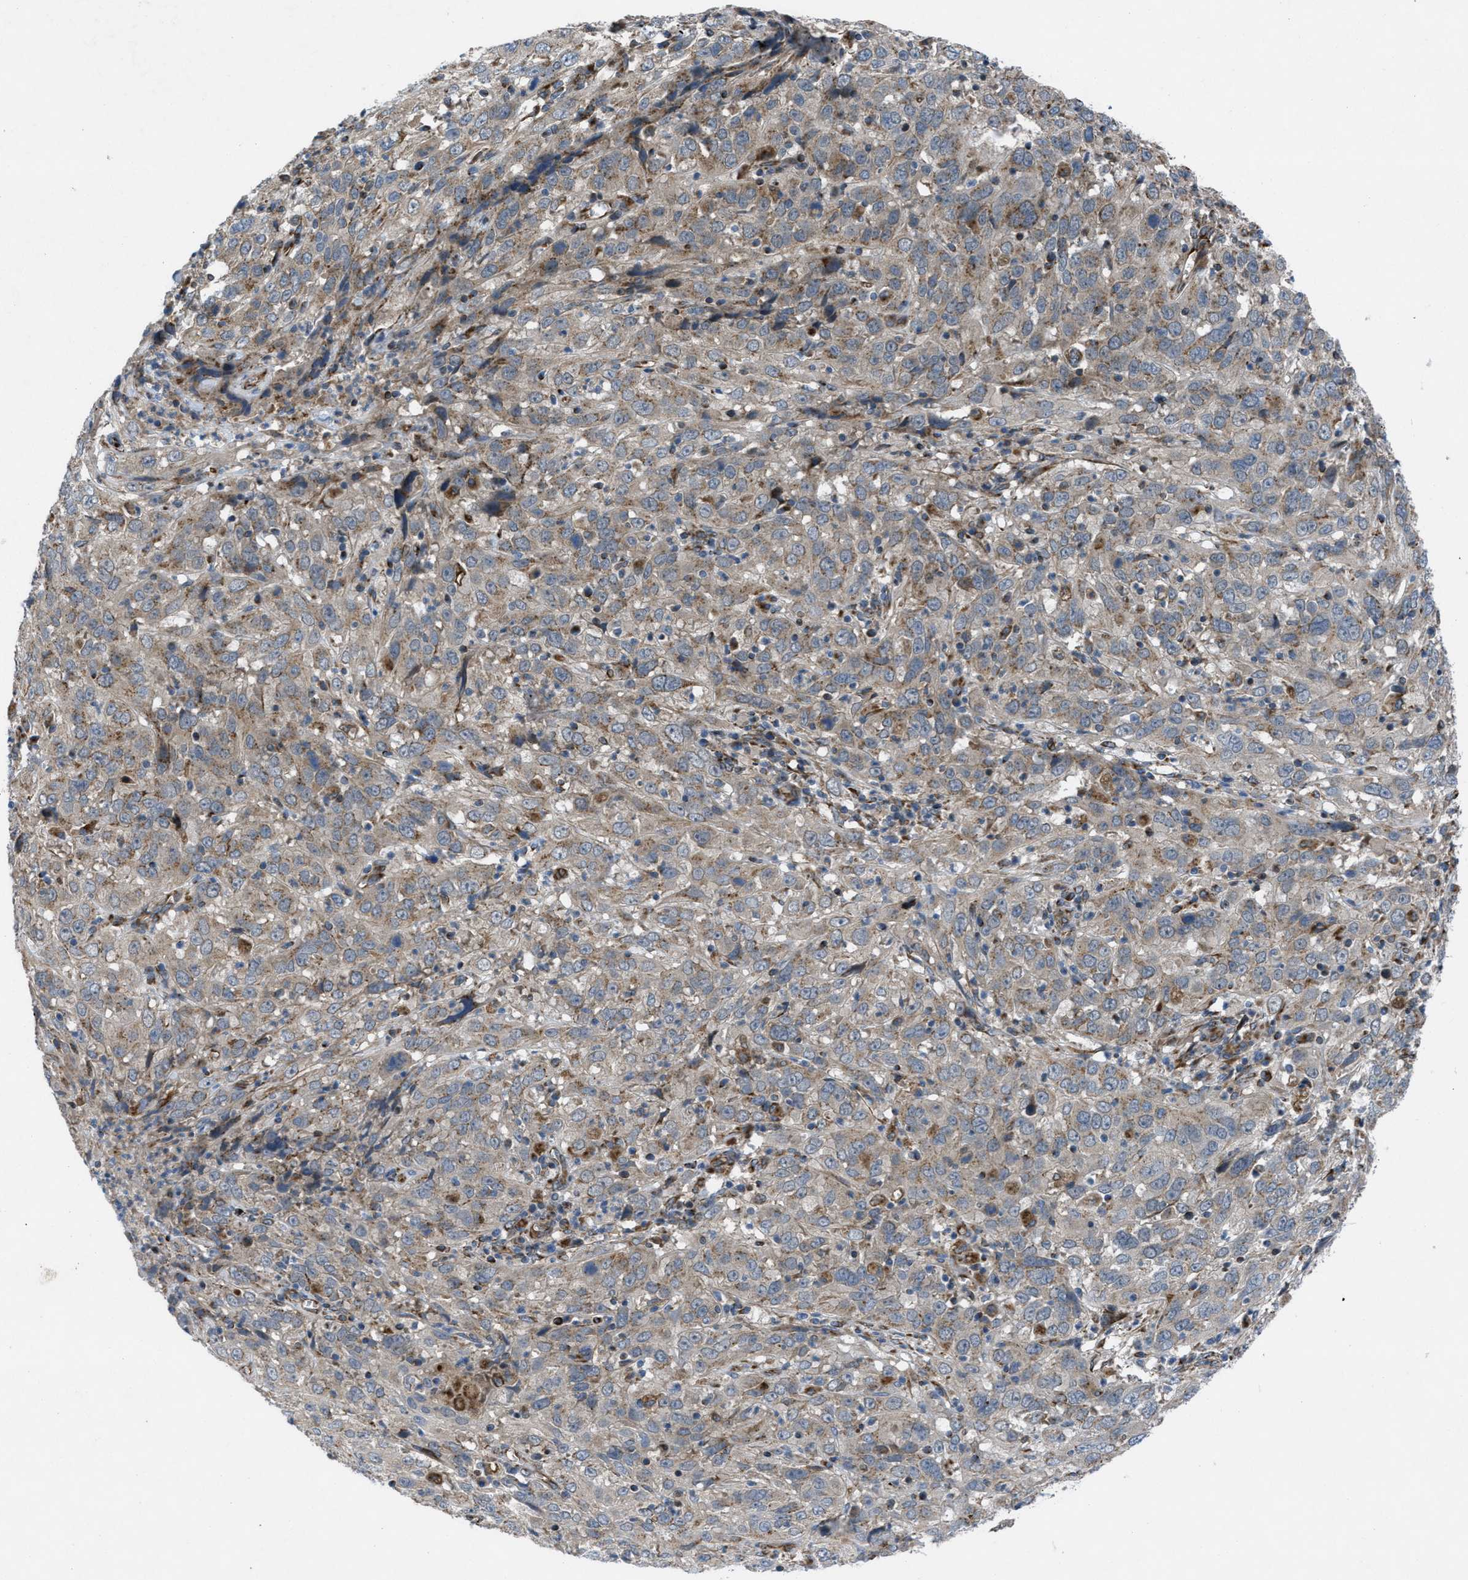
{"staining": {"intensity": "weak", "quantity": ">75%", "location": "cytoplasmic/membranous"}, "tissue": "cervical cancer", "cell_type": "Tumor cells", "image_type": "cancer", "snomed": [{"axis": "morphology", "description": "Squamous cell carcinoma, NOS"}, {"axis": "topography", "description": "Cervix"}], "caption": "Human cervical squamous cell carcinoma stained with a protein marker shows weak staining in tumor cells.", "gene": "SLC6A9", "patient": {"sex": "female", "age": 32}}